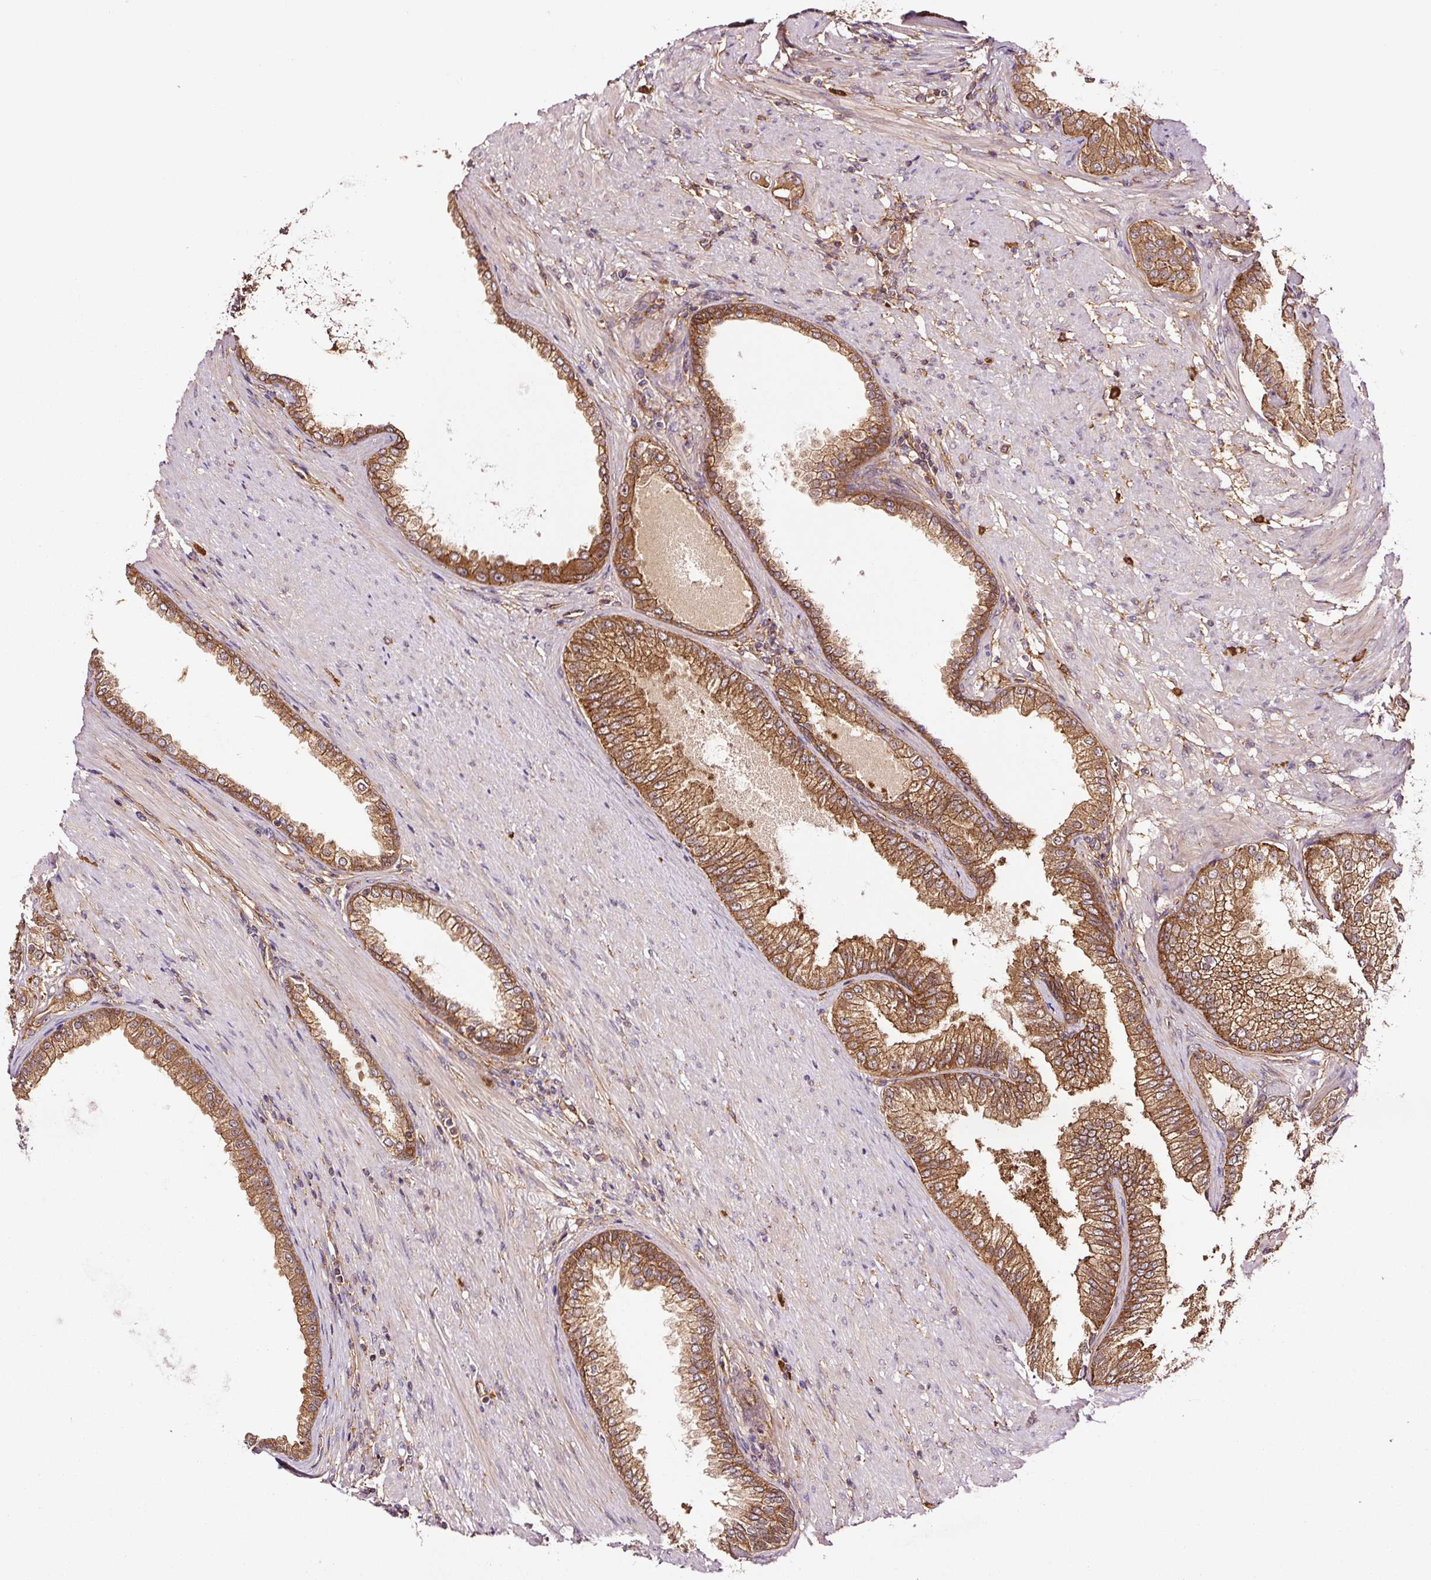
{"staining": {"intensity": "moderate", "quantity": ">75%", "location": "cytoplasmic/membranous"}, "tissue": "prostate cancer", "cell_type": "Tumor cells", "image_type": "cancer", "snomed": [{"axis": "morphology", "description": "Adenocarcinoma, High grade"}, {"axis": "topography", "description": "Prostate"}], "caption": "Adenocarcinoma (high-grade) (prostate) stained with a brown dye exhibits moderate cytoplasmic/membranous positive expression in about >75% of tumor cells.", "gene": "METAP1", "patient": {"sex": "male", "age": 71}}